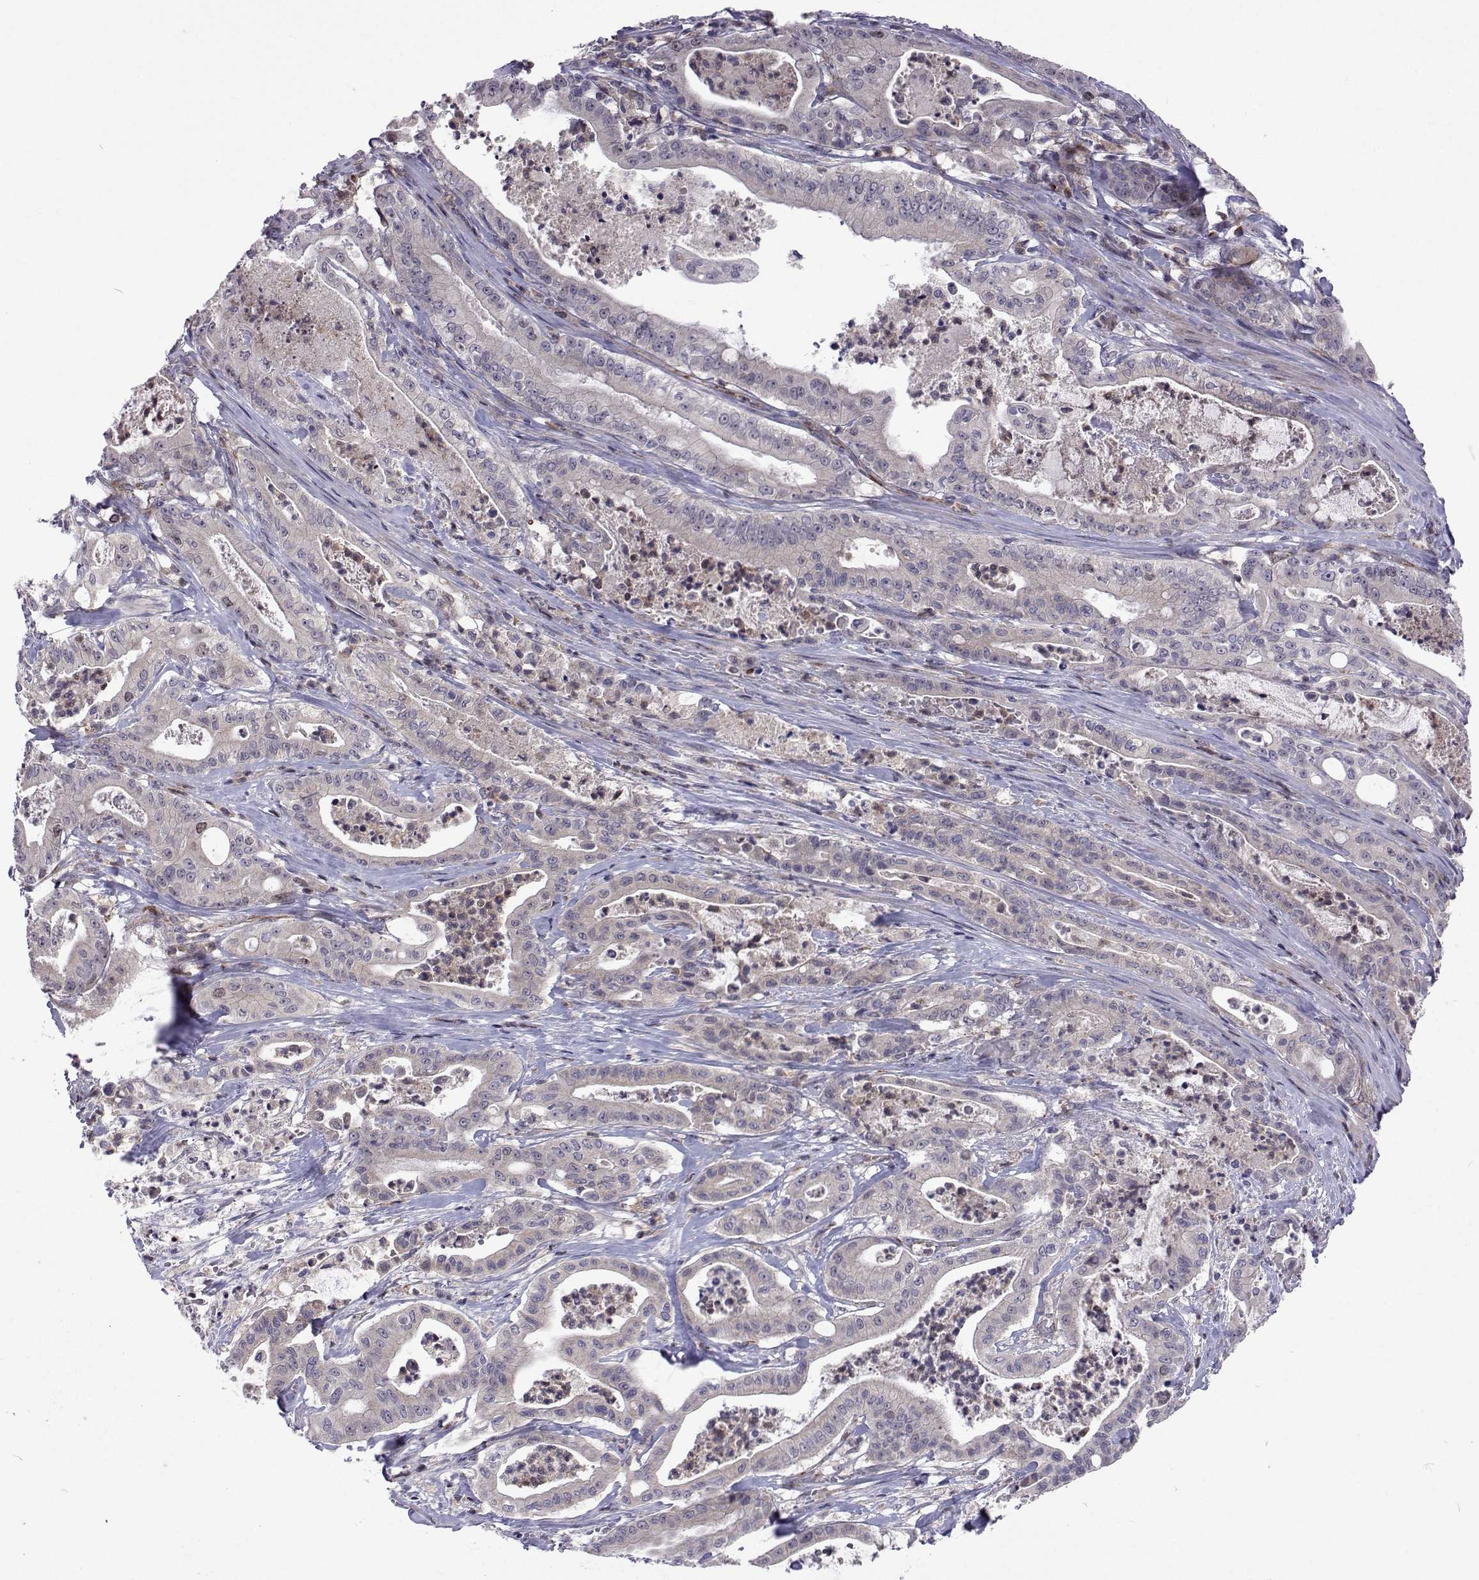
{"staining": {"intensity": "negative", "quantity": "none", "location": "none"}, "tissue": "pancreatic cancer", "cell_type": "Tumor cells", "image_type": "cancer", "snomed": [{"axis": "morphology", "description": "Adenocarcinoma, NOS"}, {"axis": "topography", "description": "Pancreas"}], "caption": "This image is of pancreatic cancer (adenocarcinoma) stained with IHC to label a protein in brown with the nuclei are counter-stained blue. There is no positivity in tumor cells. The staining is performed using DAB brown chromogen with nuclei counter-stained in using hematoxylin.", "gene": "DHTKD1", "patient": {"sex": "male", "age": 71}}